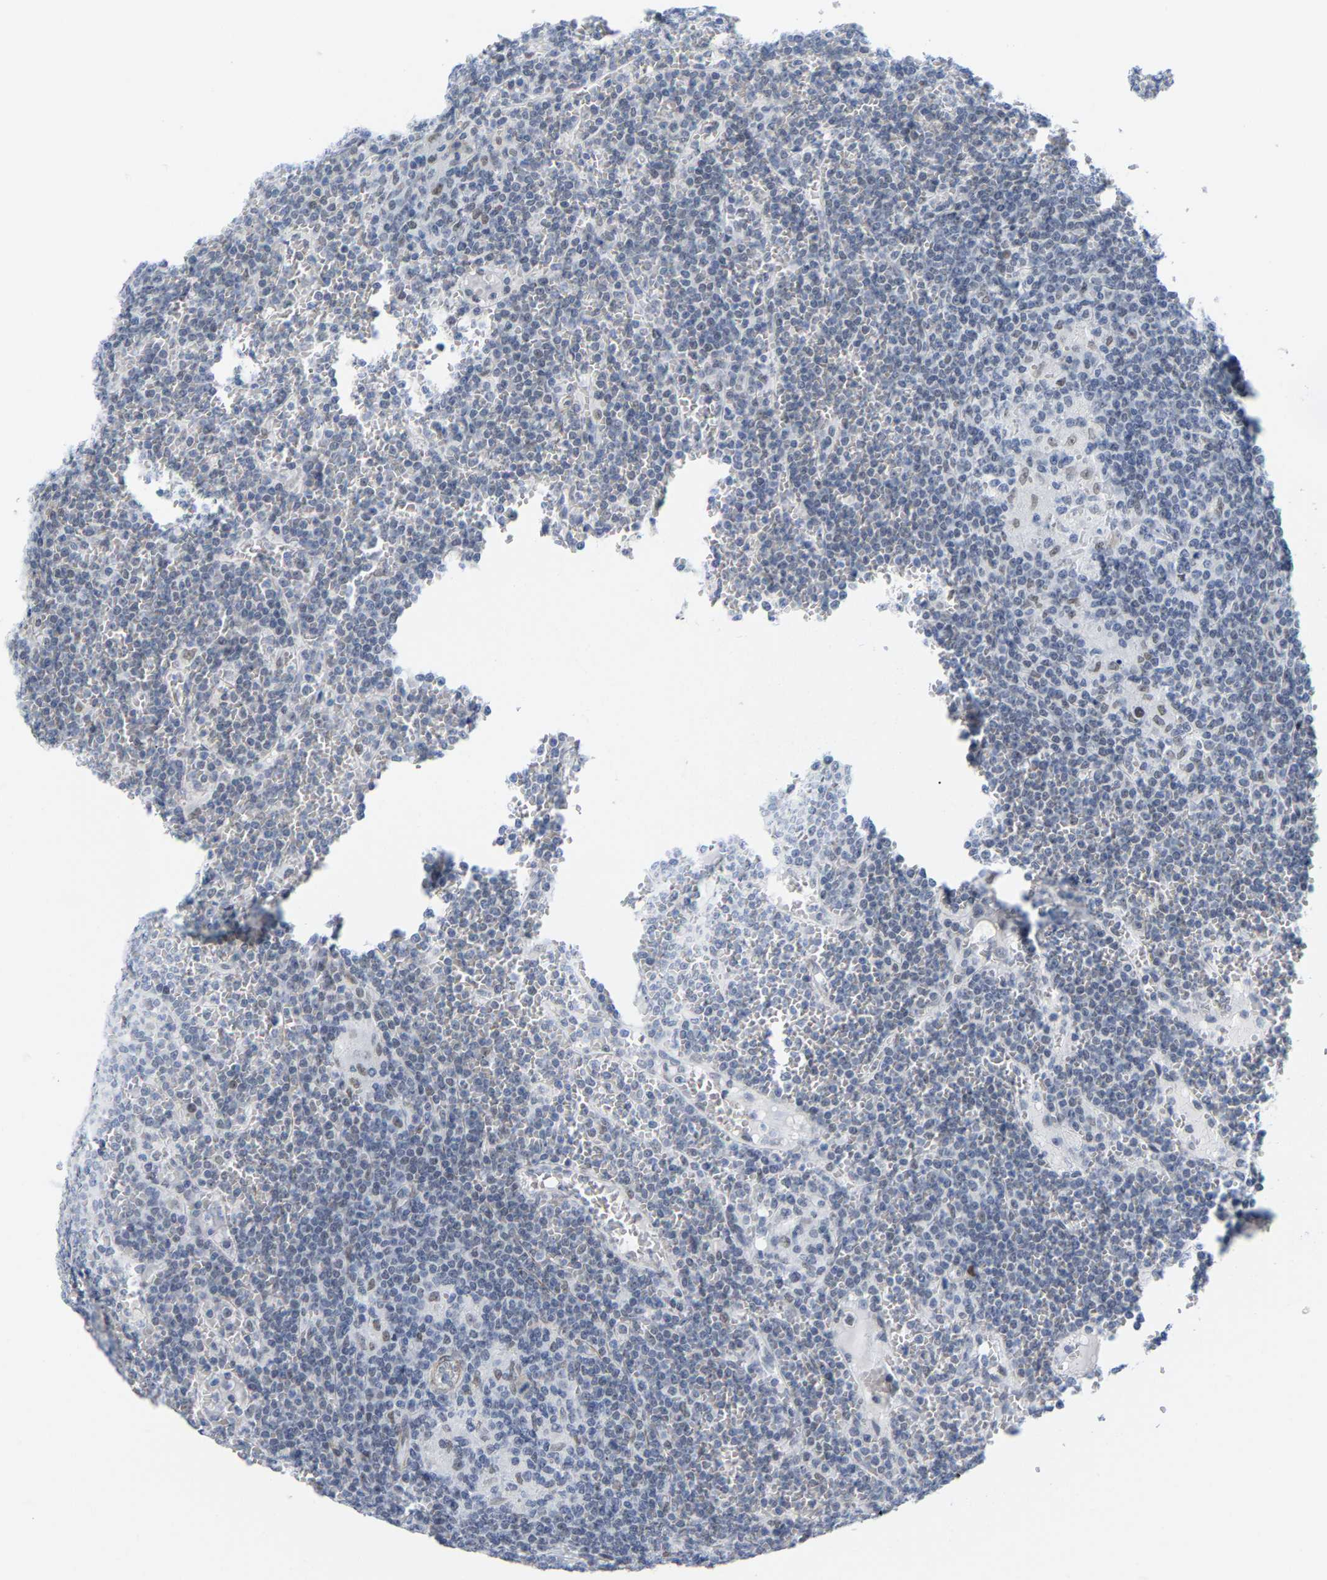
{"staining": {"intensity": "negative", "quantity": "none", "location": "none"}, "tissue": "lymphoma", "cell_type": "Tumor cells", "image_type": "cancer", "snomed": [{"axis": "morphology", "description": "Malignant lymphoma, non-Hodgkin's type, Low grade"}, {"axis": "topography", "description": "Spleen"}], "caption": "This is a image of immunohistochemistry (IHC) staining of lymphoma, which shows no staining in tumor cells.", "gene": "FAM180A", "patient": {"sex": "female", "age": 19}}